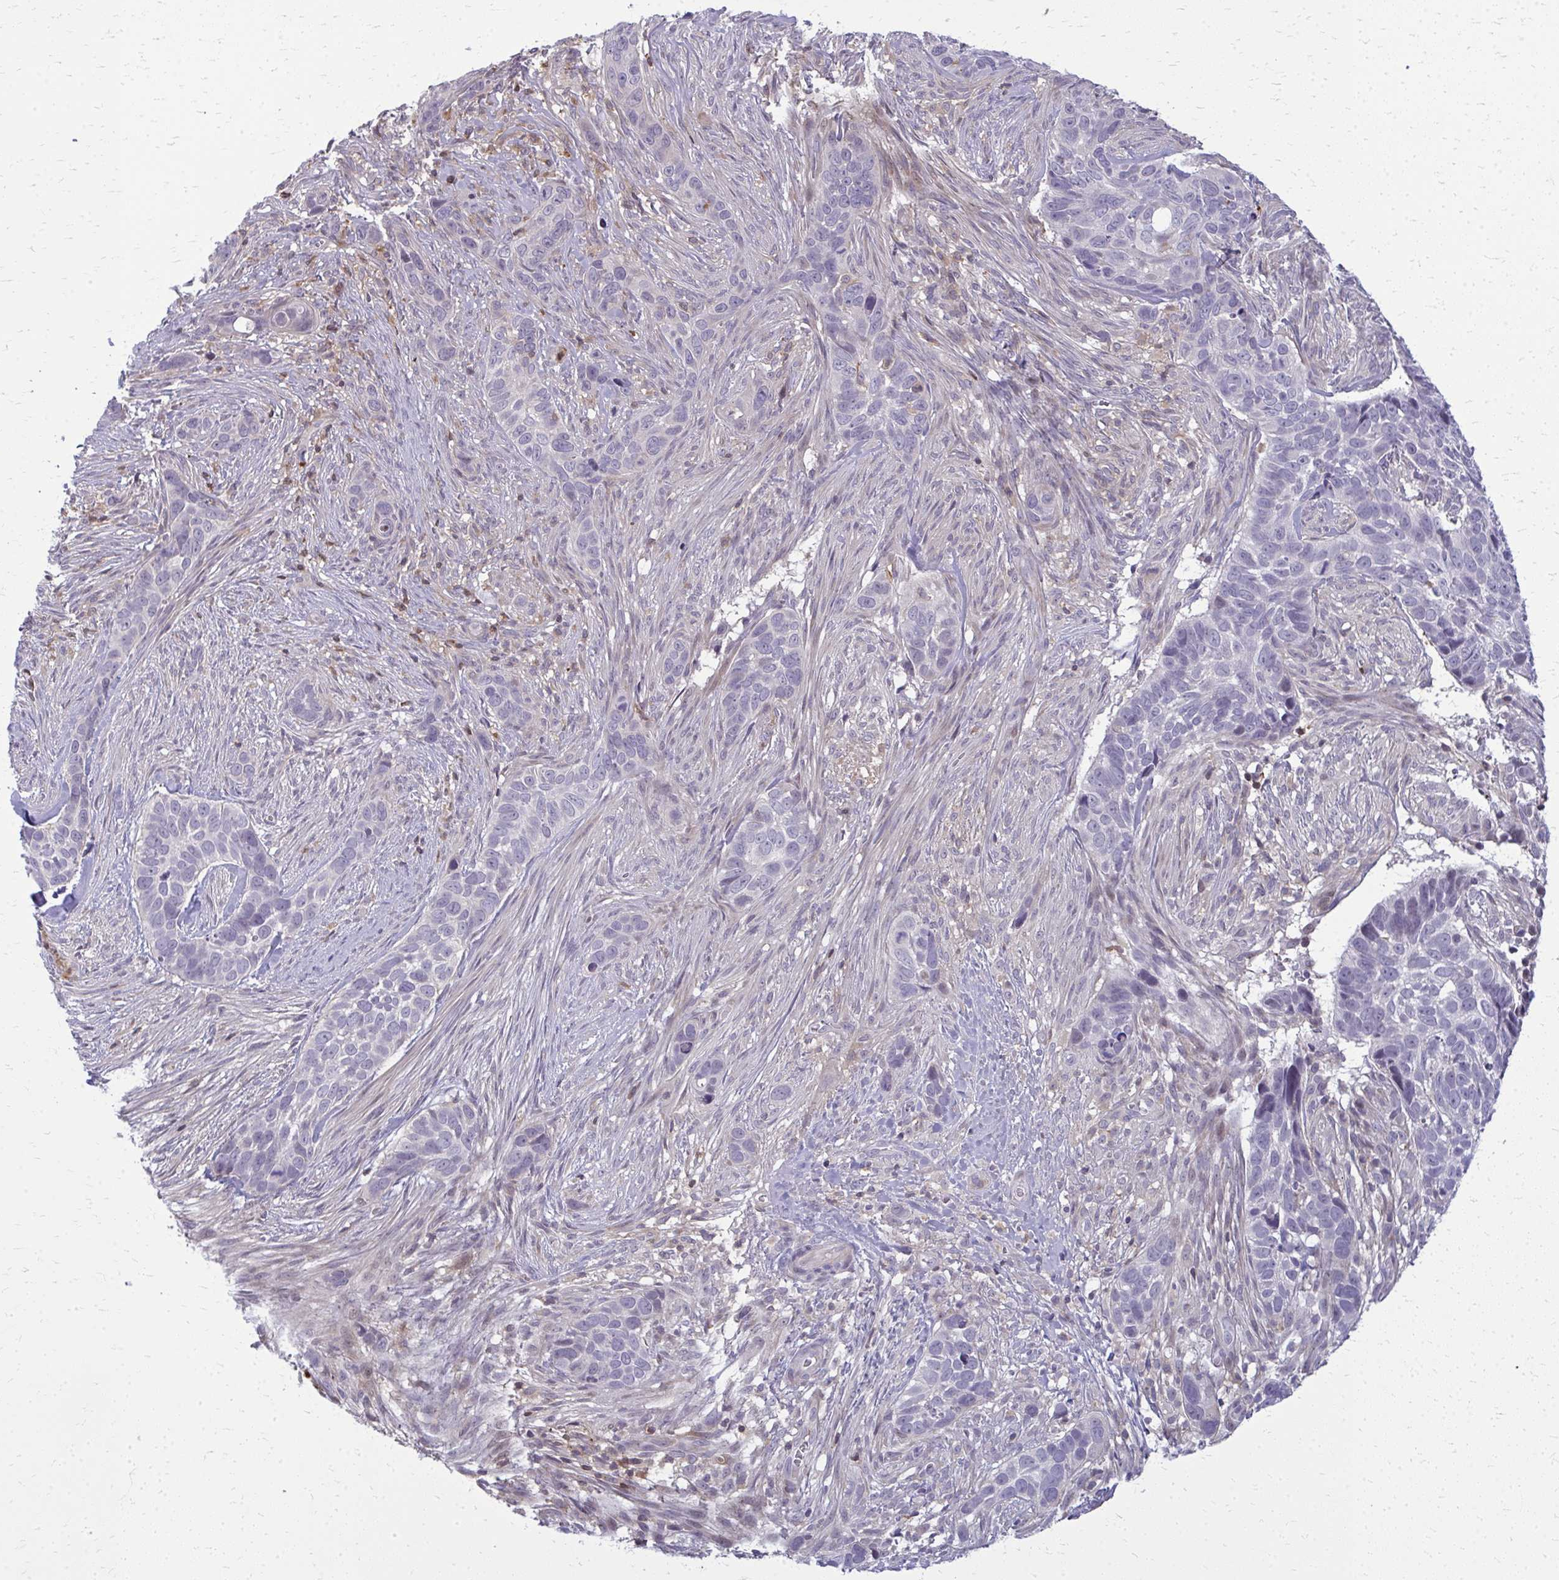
{"staining": {"intensity": "negative", "quantity": "none", "location": "none"}, "tissue": "skin cancer", "cell_type": "Tumor cells", "image_type": "cancer", "snomed": [{"axis": "morphology", "description": "Basal cell carcinoma"}, {"axis": "topography", "description": "Skin"}], "caption": "Skin cancer was stained to show a protein in brown. There is no significant staining in tumor cells. (Brightfield microscopy of DAB (3,3'-diaminobenzidine) immunohistochemistry (IHC) at high magnification).", "gene": "AP5M1", "patient": {"sex": "female", "age": 82}}